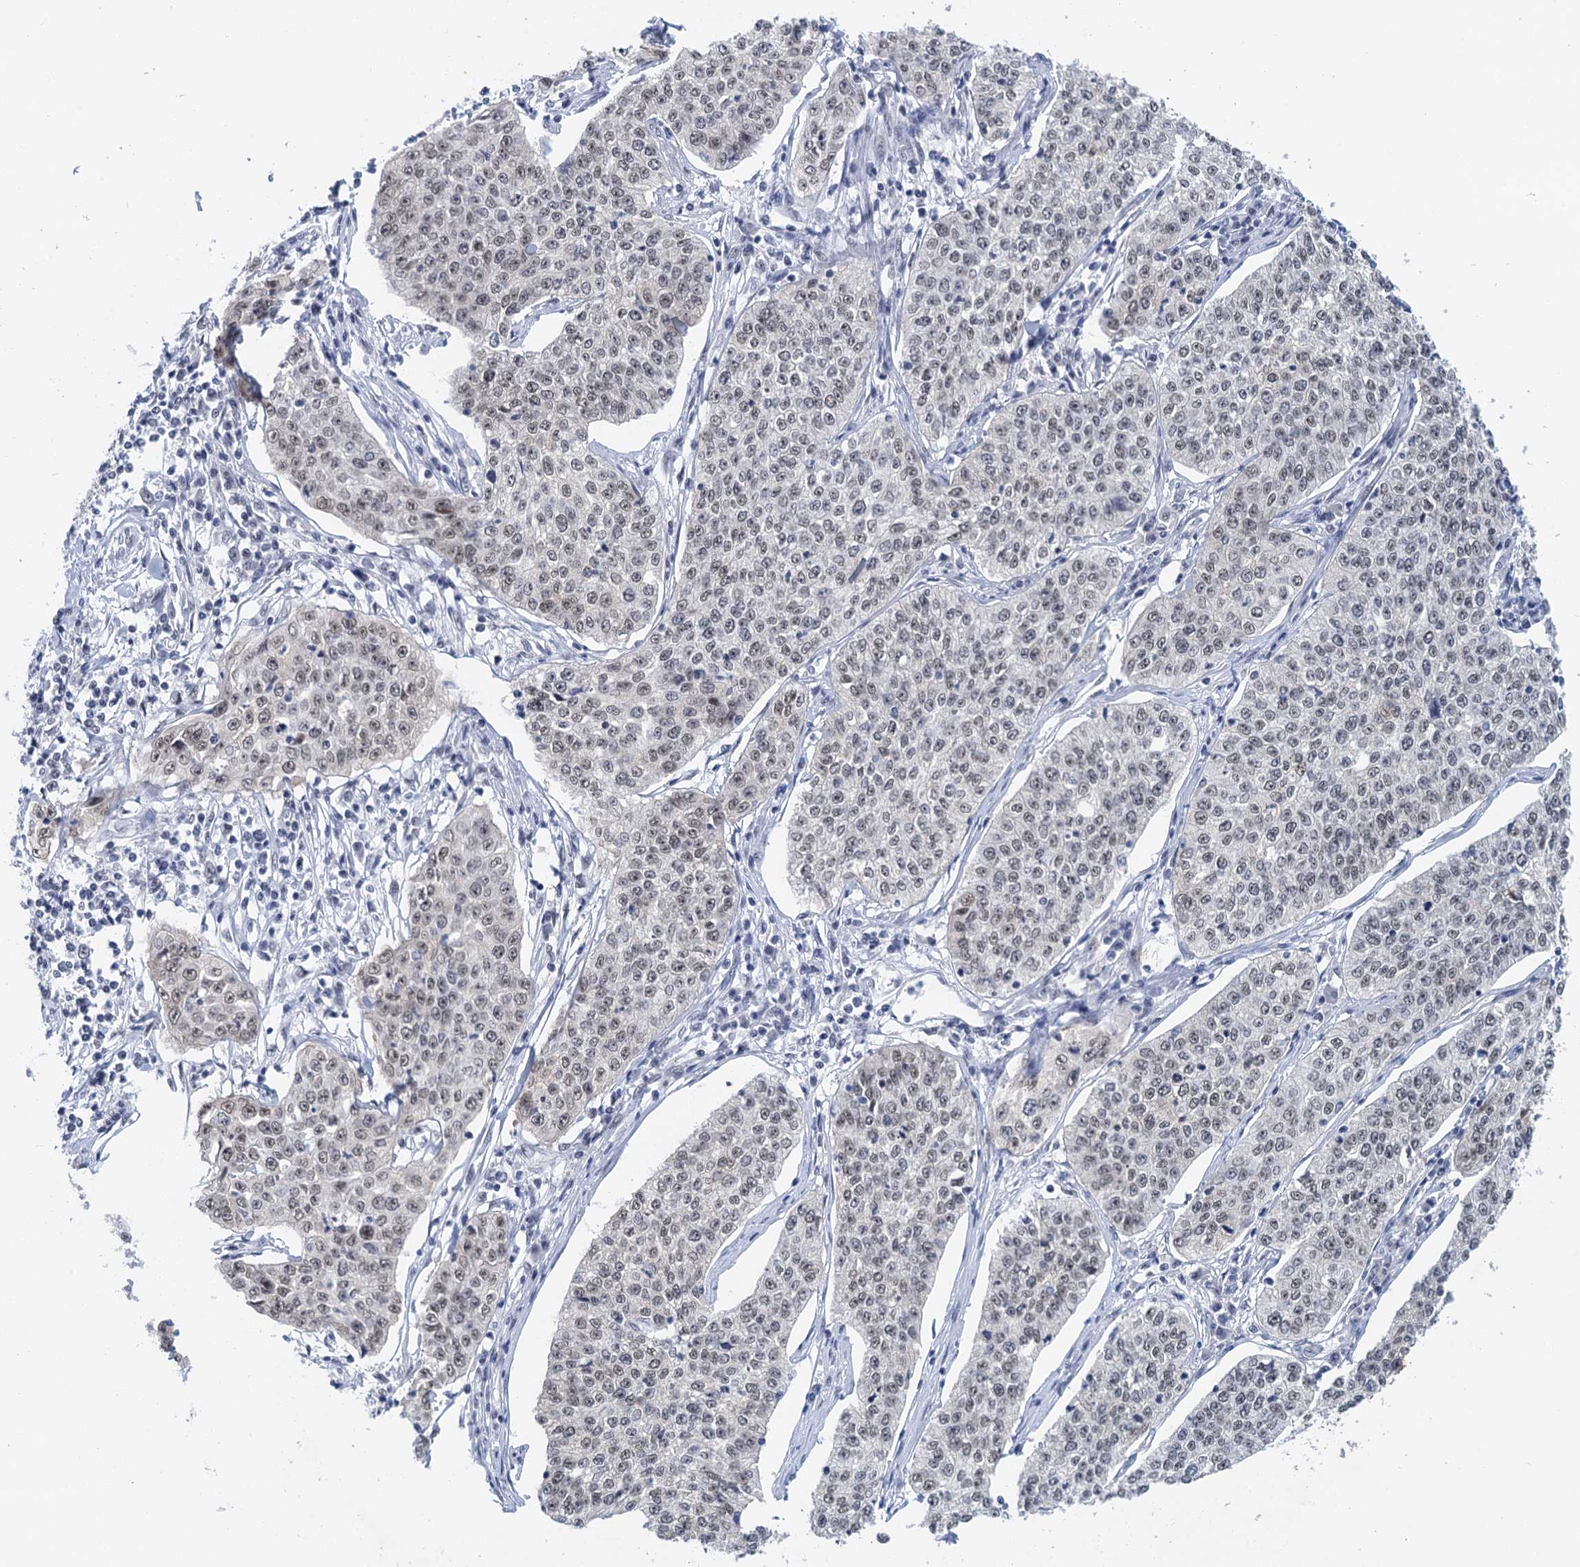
{"staining": {"intensity": "weak", "quantity": "25%-75%", "location": "nuclear"}, "tissue": "cervical cancer", "cell_type": "Tumor cells", "image_type": "cancer", "snomed": [{"axis": "morphology", "description": "Squamous cell carcinoma, NOS"}, {"axis": "topography", "description": "Cervix"}], "caption": "The micrograph shows immunohistochemical staining of squamous cell carcinoma (cervical). There is weak nuclear positivity is seen in about 25%-75% of tumor cells. (IHC, brightfield microscopy, high magnification).", "gene": "EPS8L1", "patient": {"sex": "female", "age": 35}}